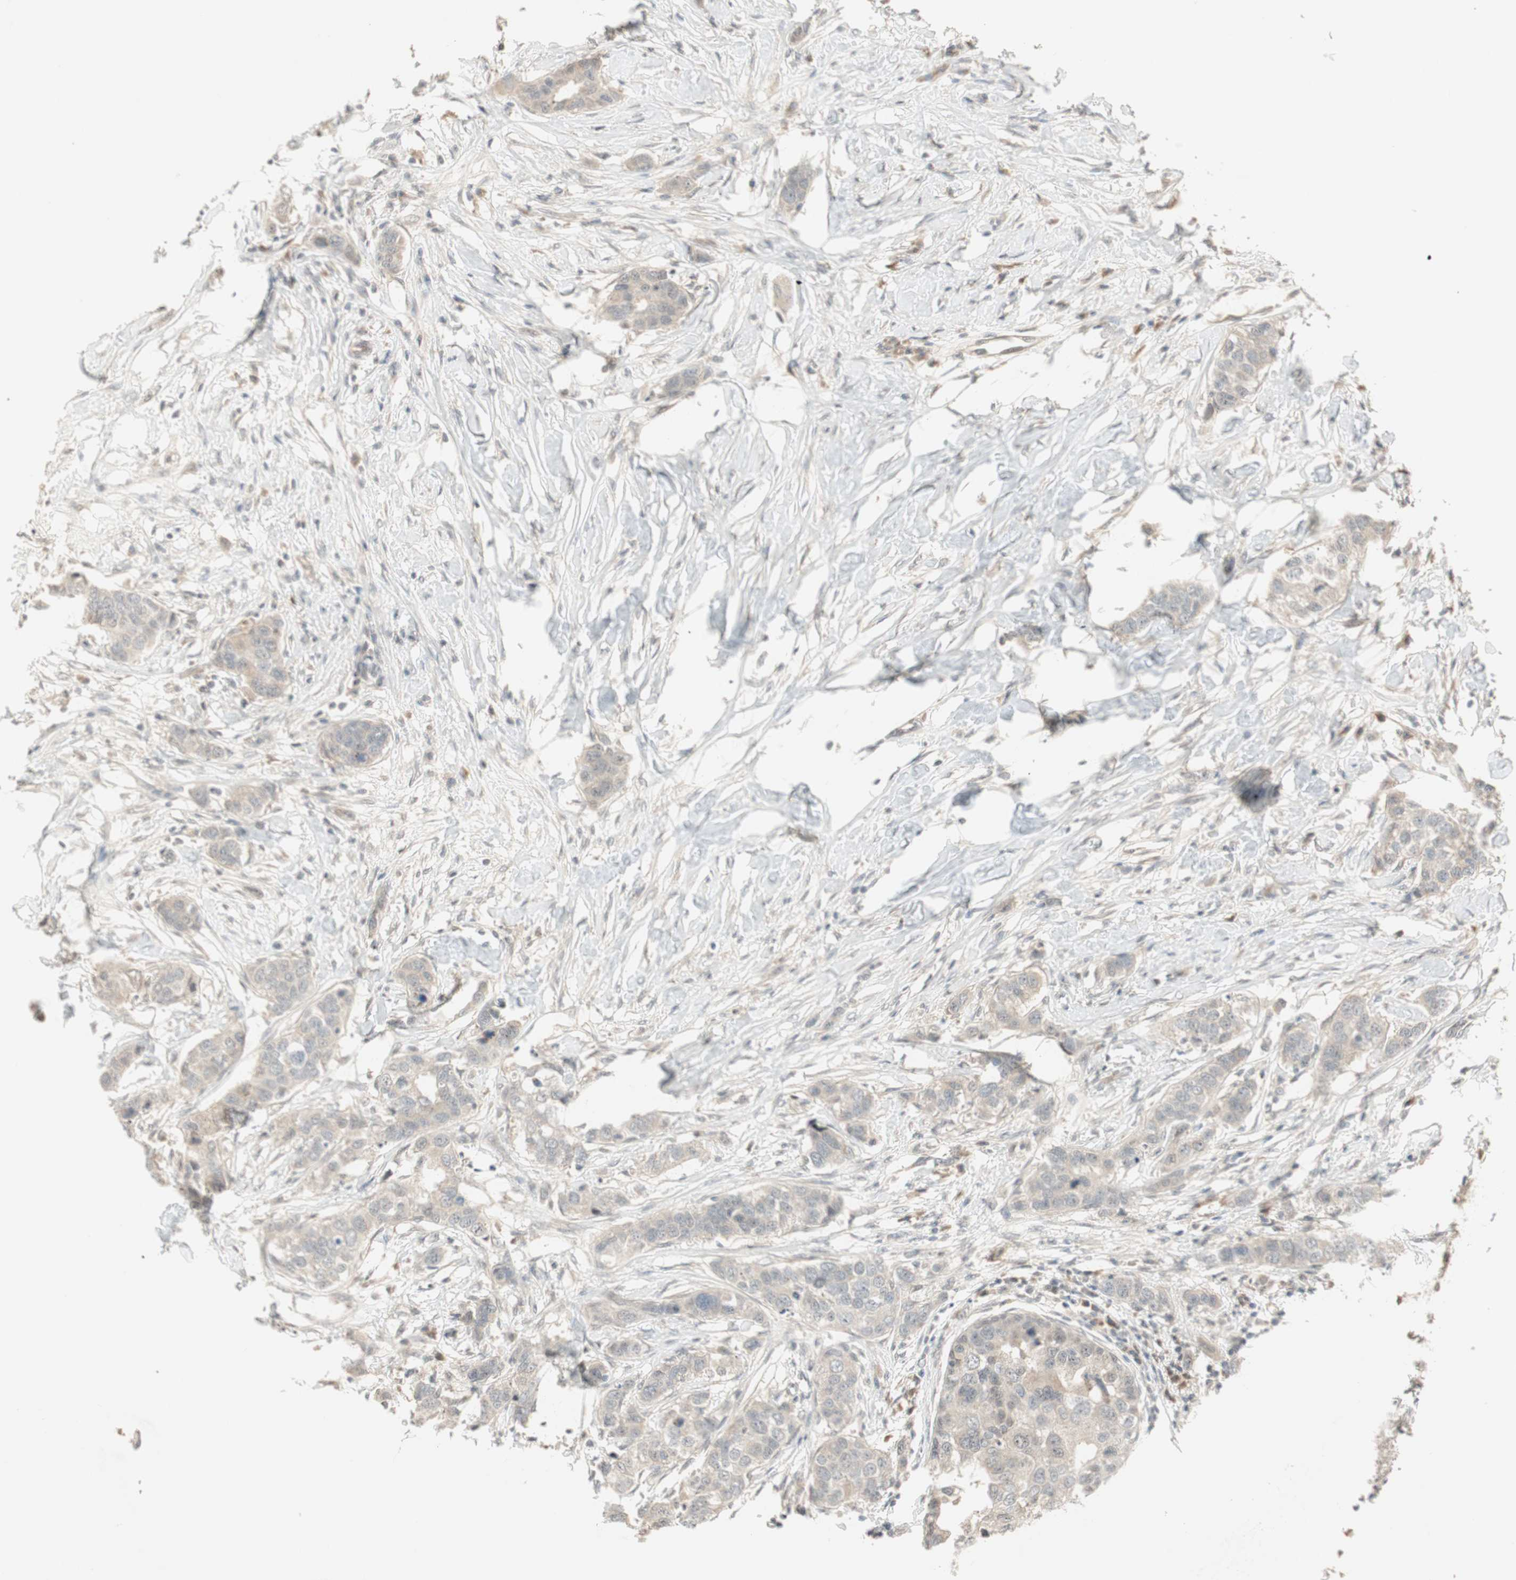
{"staining": {"intensity": "weak", "quantity": "25%-75%", "location": "cytoplasmic/membranous"}, "tissue": "breast cancer", "cell_type": "Tumor cells", "image_type": "cancer", "snomed": [{"axis": "morphology", "description": "Duct carcinoma"}, {"axis": "topography", "description": "Breast"}], "caption": "The immunohistochemical stain shows weak cytoplasmic/membranous expression in tumor cells of invasive ductal carcinoma (breast) tissue.", "gene": "ACSL5", "patient": {"sex": "female", "age": 50}}